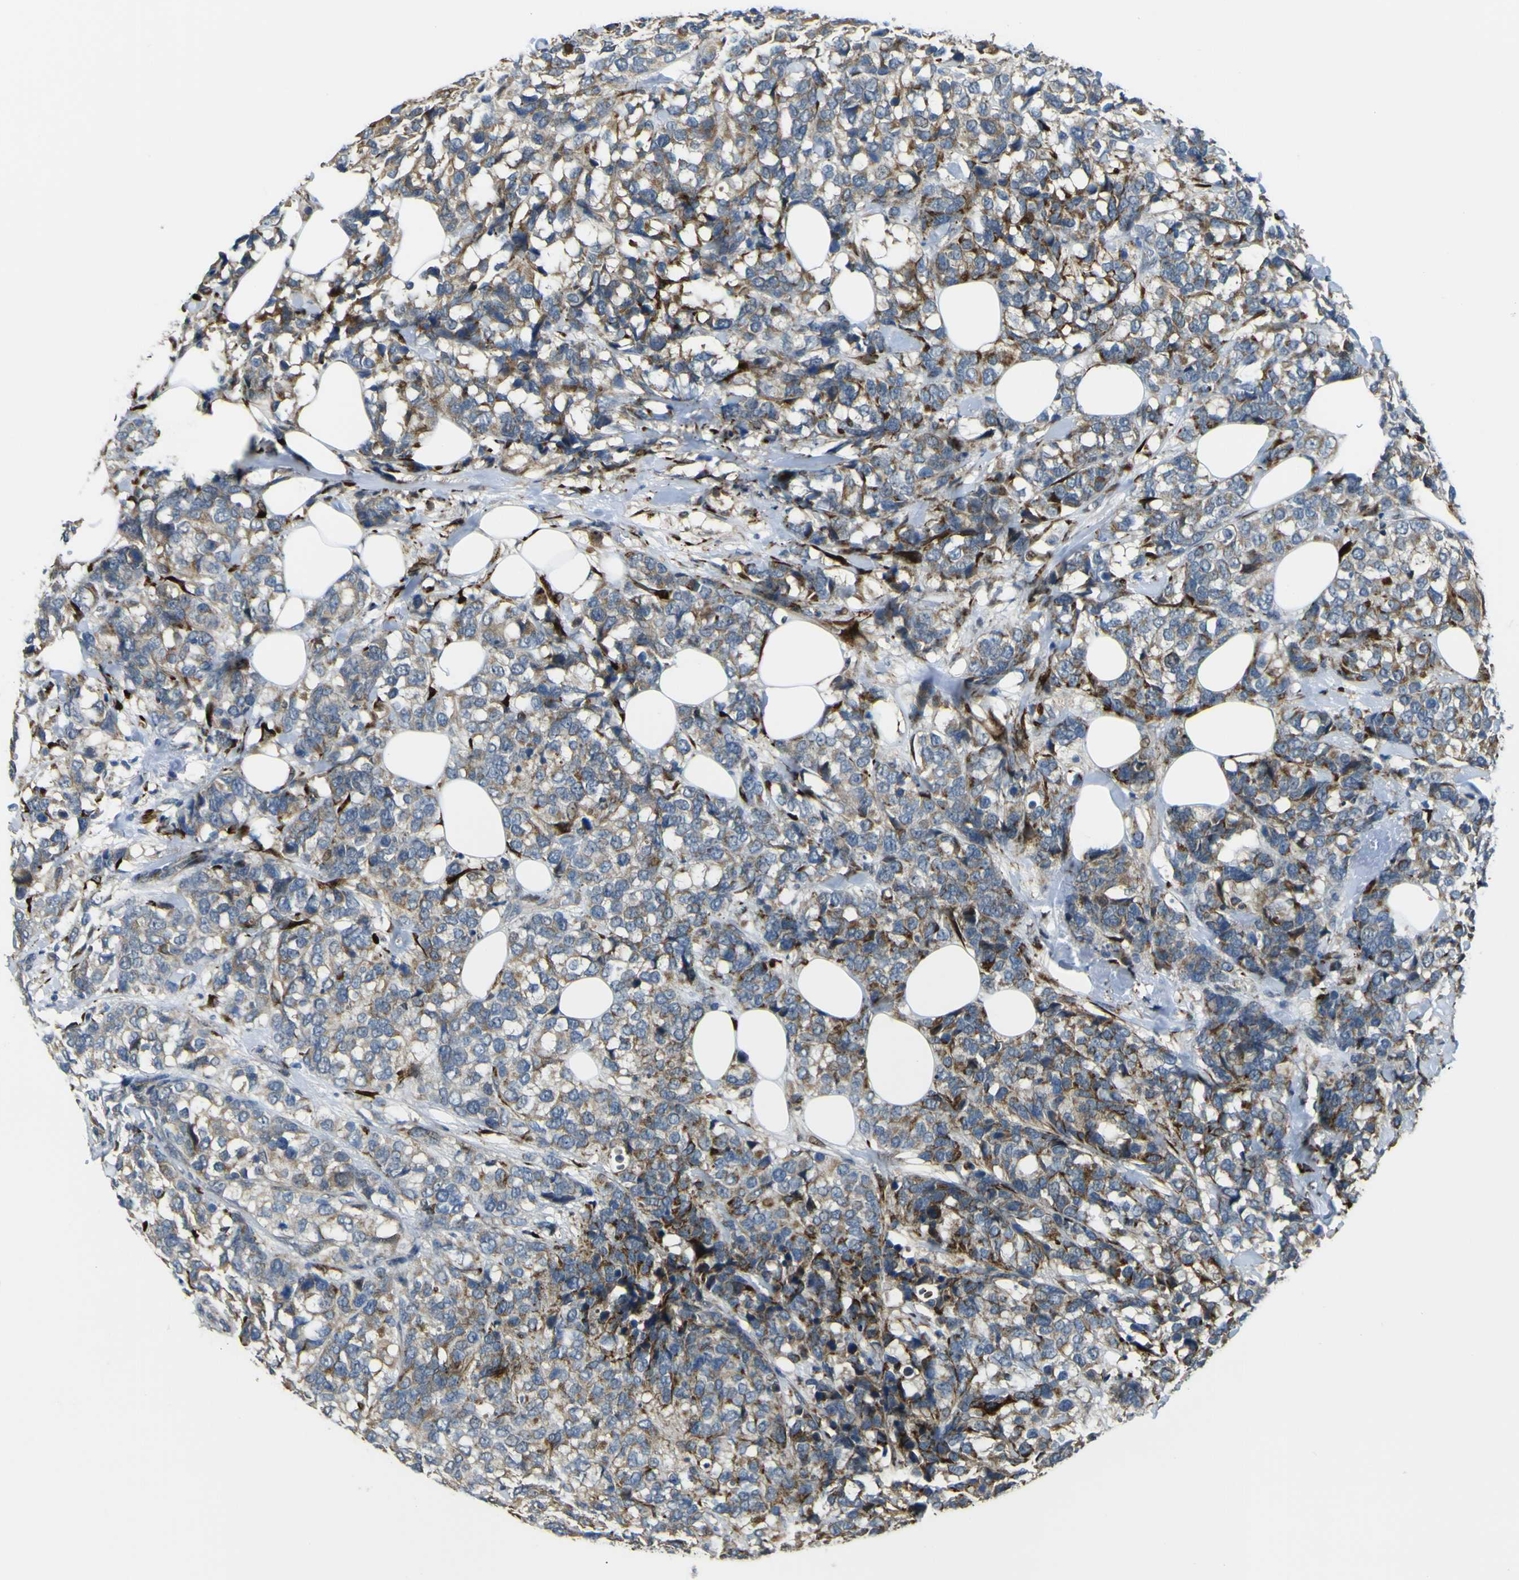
{"staining": {"intensity": "moderate", "quantity": ">75%", "location": "cytoplasmic/membranous"}, "tissue": "breast cancer", "cell_type": "Tumor cells", "image_type": "cancer", "snomed": [{"axis": "morphology", "description": "Lobular carcinoma"}, {"axis": "topography", "description": "Breast"}], "caption": "About >75% of tumor cells in human breast lobular carcinoma exhibit moderate cytoplasmic/membranous protein expression as visualized by brown immunohistochemical staining.", "gene": "LBHD1", "patient": {"sex": "female", "age": 59}}